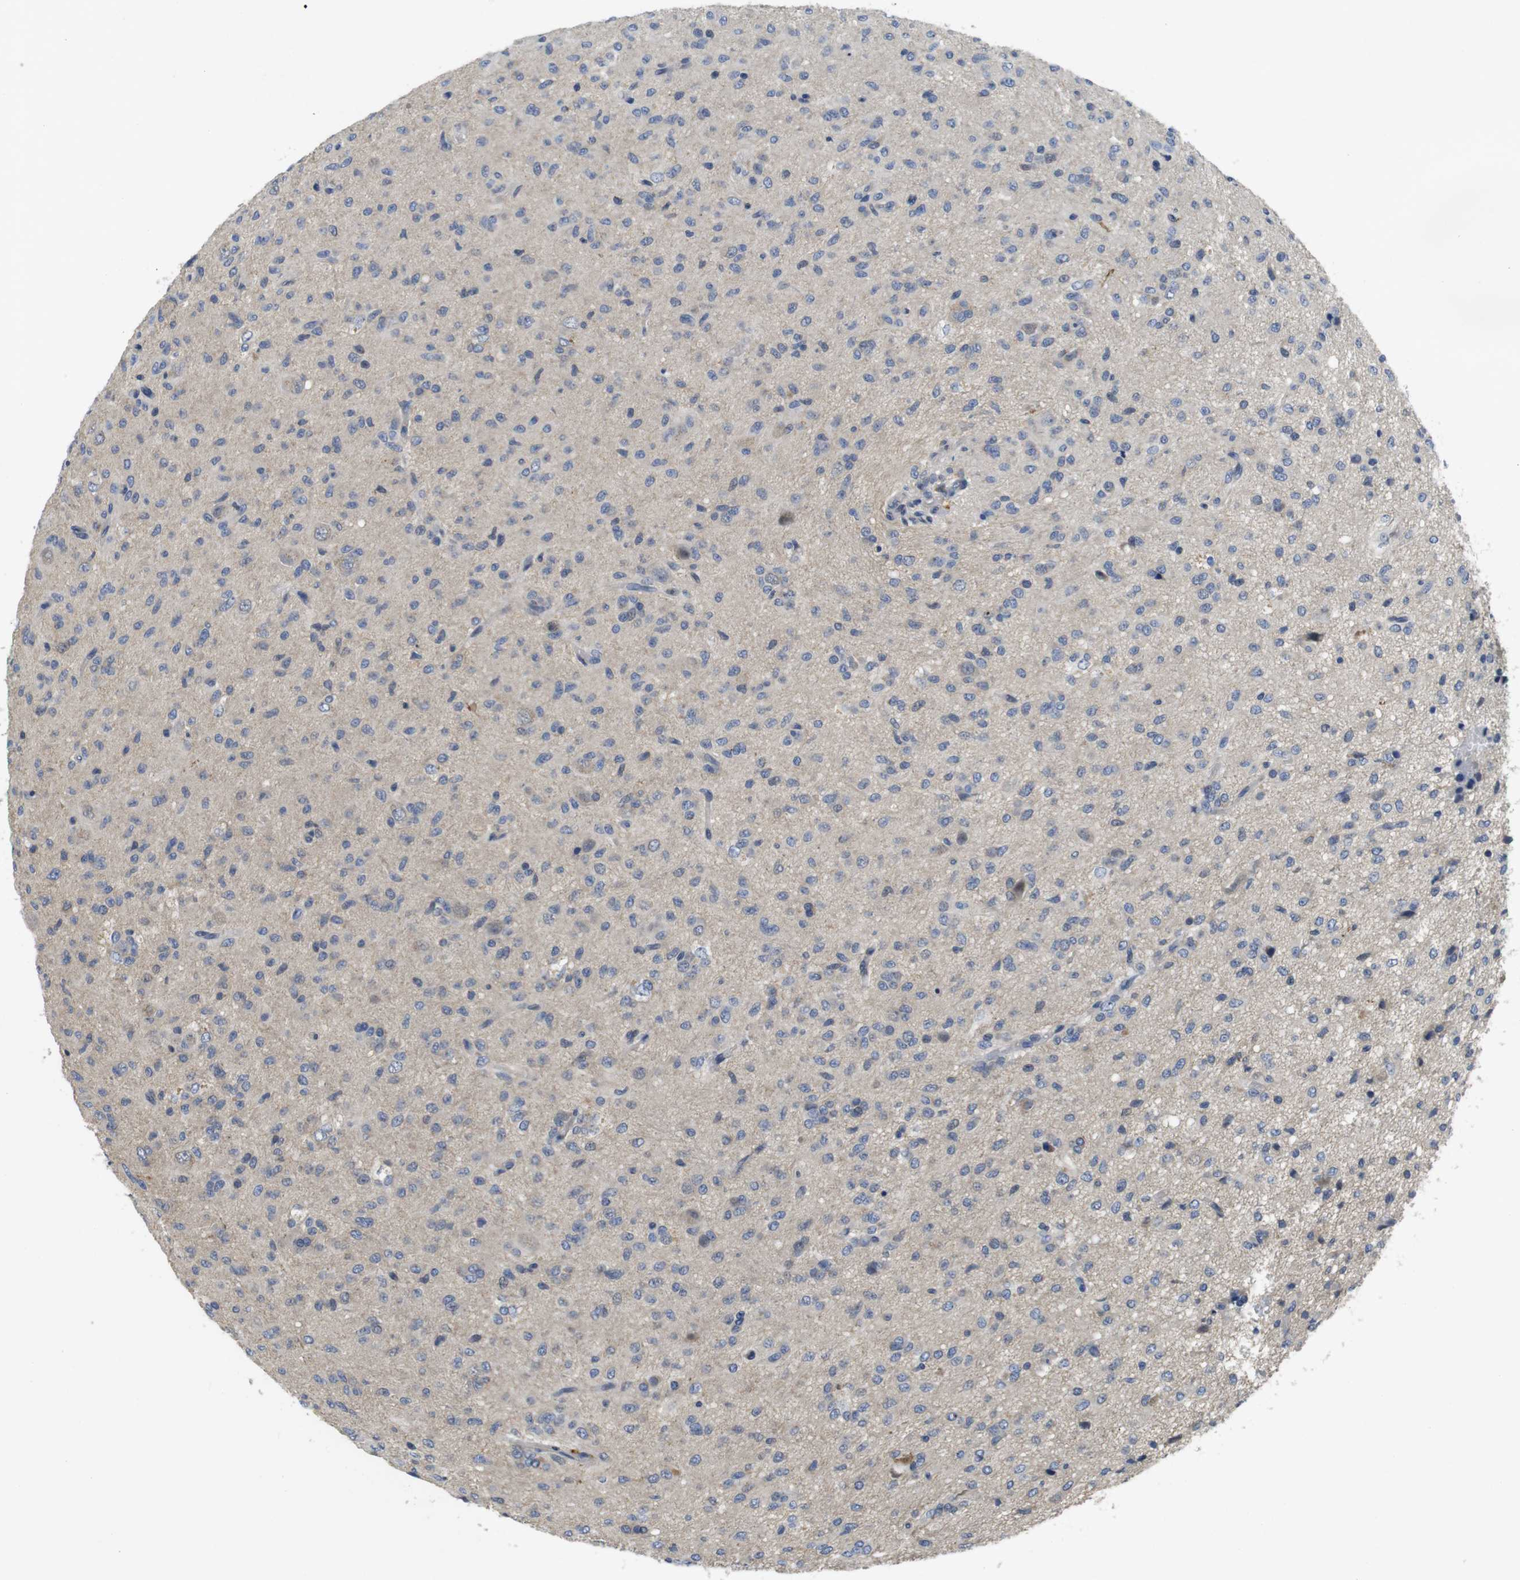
{"staining": {"intensity": "negative", "quantity": "none", "location": "none"}, "tissue": "glioma", "cell_type": "Tumor cells", "image_type": "cancer", "snomed": [{"axis": "morphology", "description": "Glioma, malignant, High grade"}, {"axis": "topography", "description": "Brain"}], "caption": "Immunohistochemistry (IHC) histopathology image of glioma stained for a protein (brown), which exhibits no expression in tumor cells. (DAB (3,3'-diaminobenzidine) immunohistochemistry visualized using brightfield microscopy, high magnification).", "gene": "FNTA", "patient": {"sex": "female", "age": 59}}